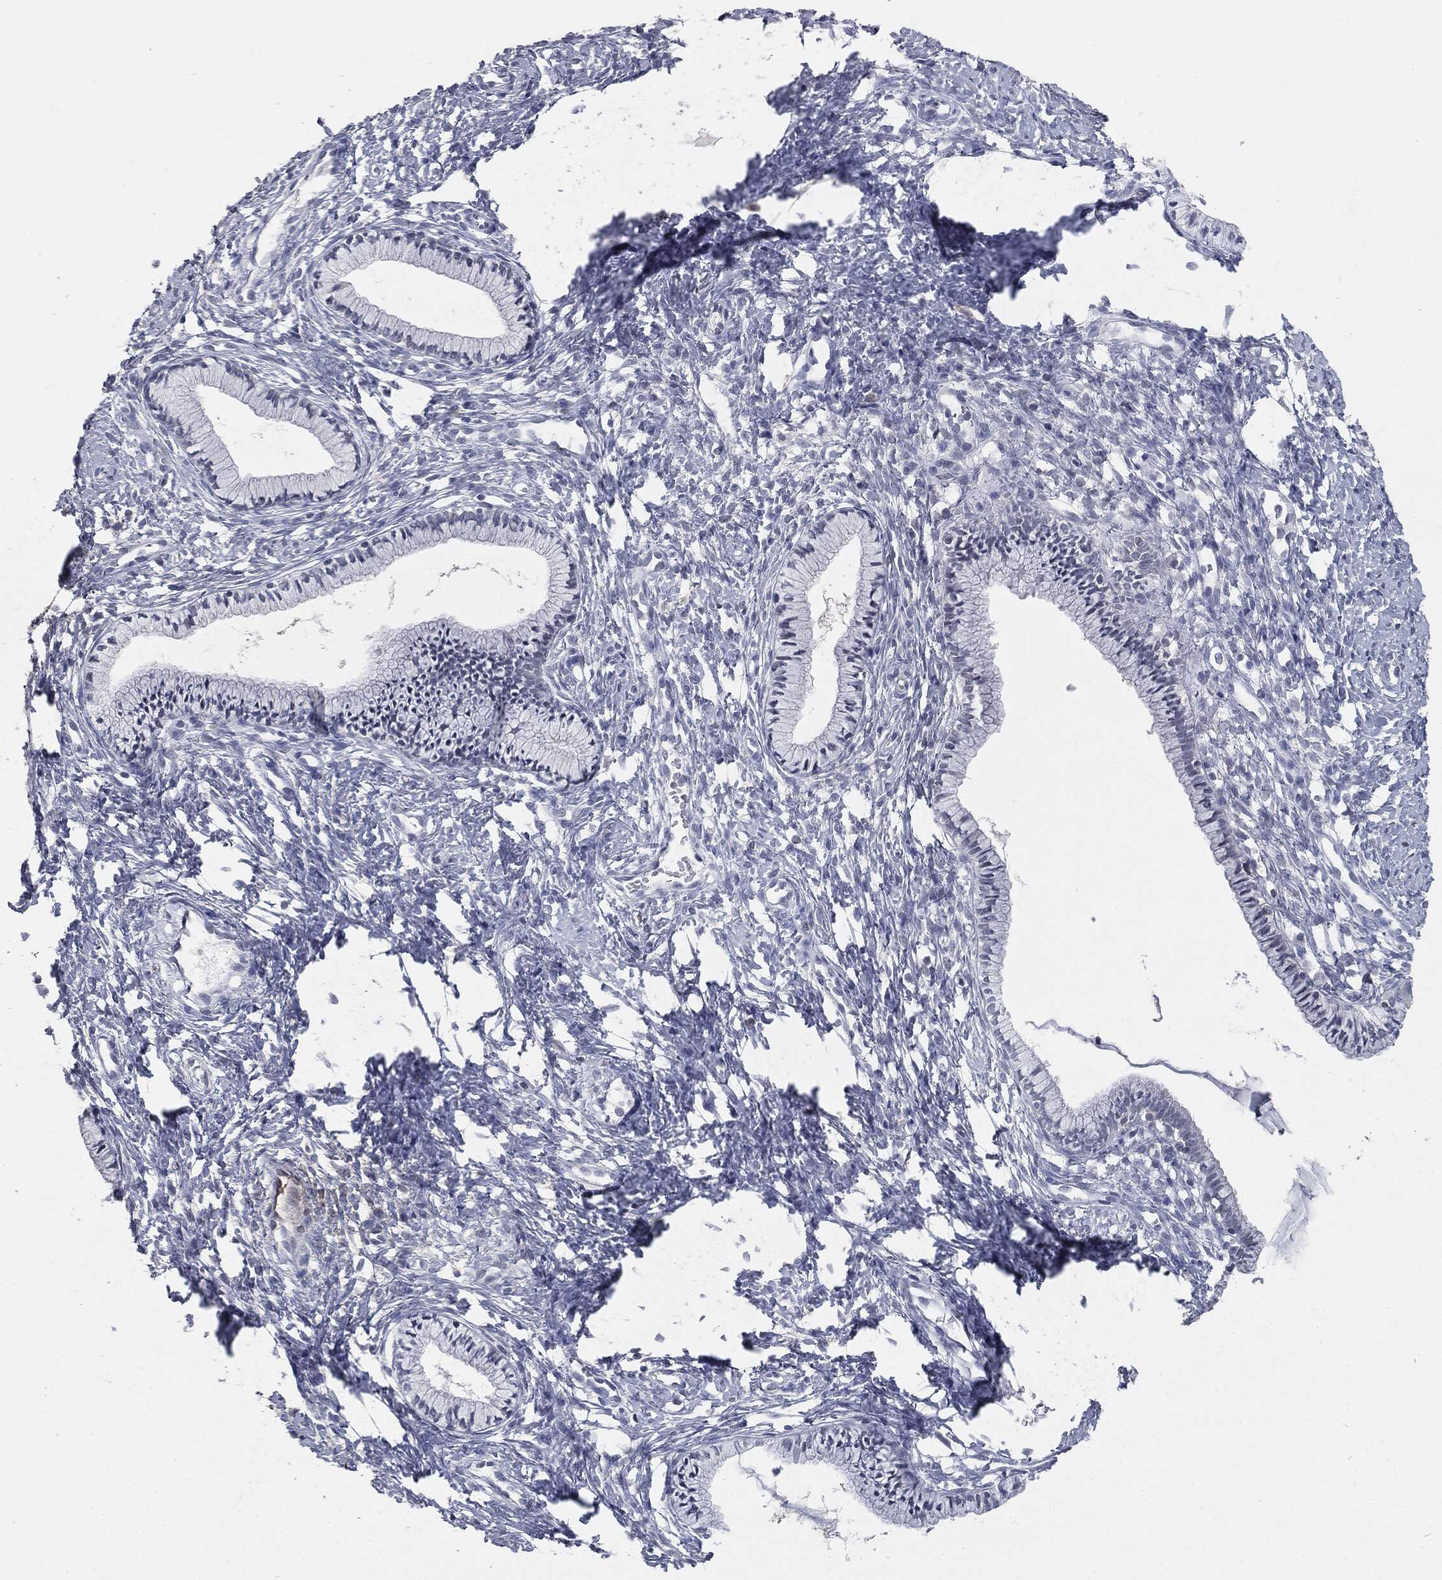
{"staining": {"intensity": "negative", "quantity": "none", "location": "none"}, "tissue": "cervix", "cell_type": "Glandular cells", "image_type": "normal", "snomed": [{"axis": "morphology", "description": "Normal tissue, NOS"}, {"axis": "topography", "description": "Cervix"}], "caption": "High power microscopy micrograph of an immunohistochemistry (IHC) micrograph of normal cervix, revealing no significant expression in glandular cells.", "gene": "SLC2A2", "patient": {"sex": "female", "age": 39}}